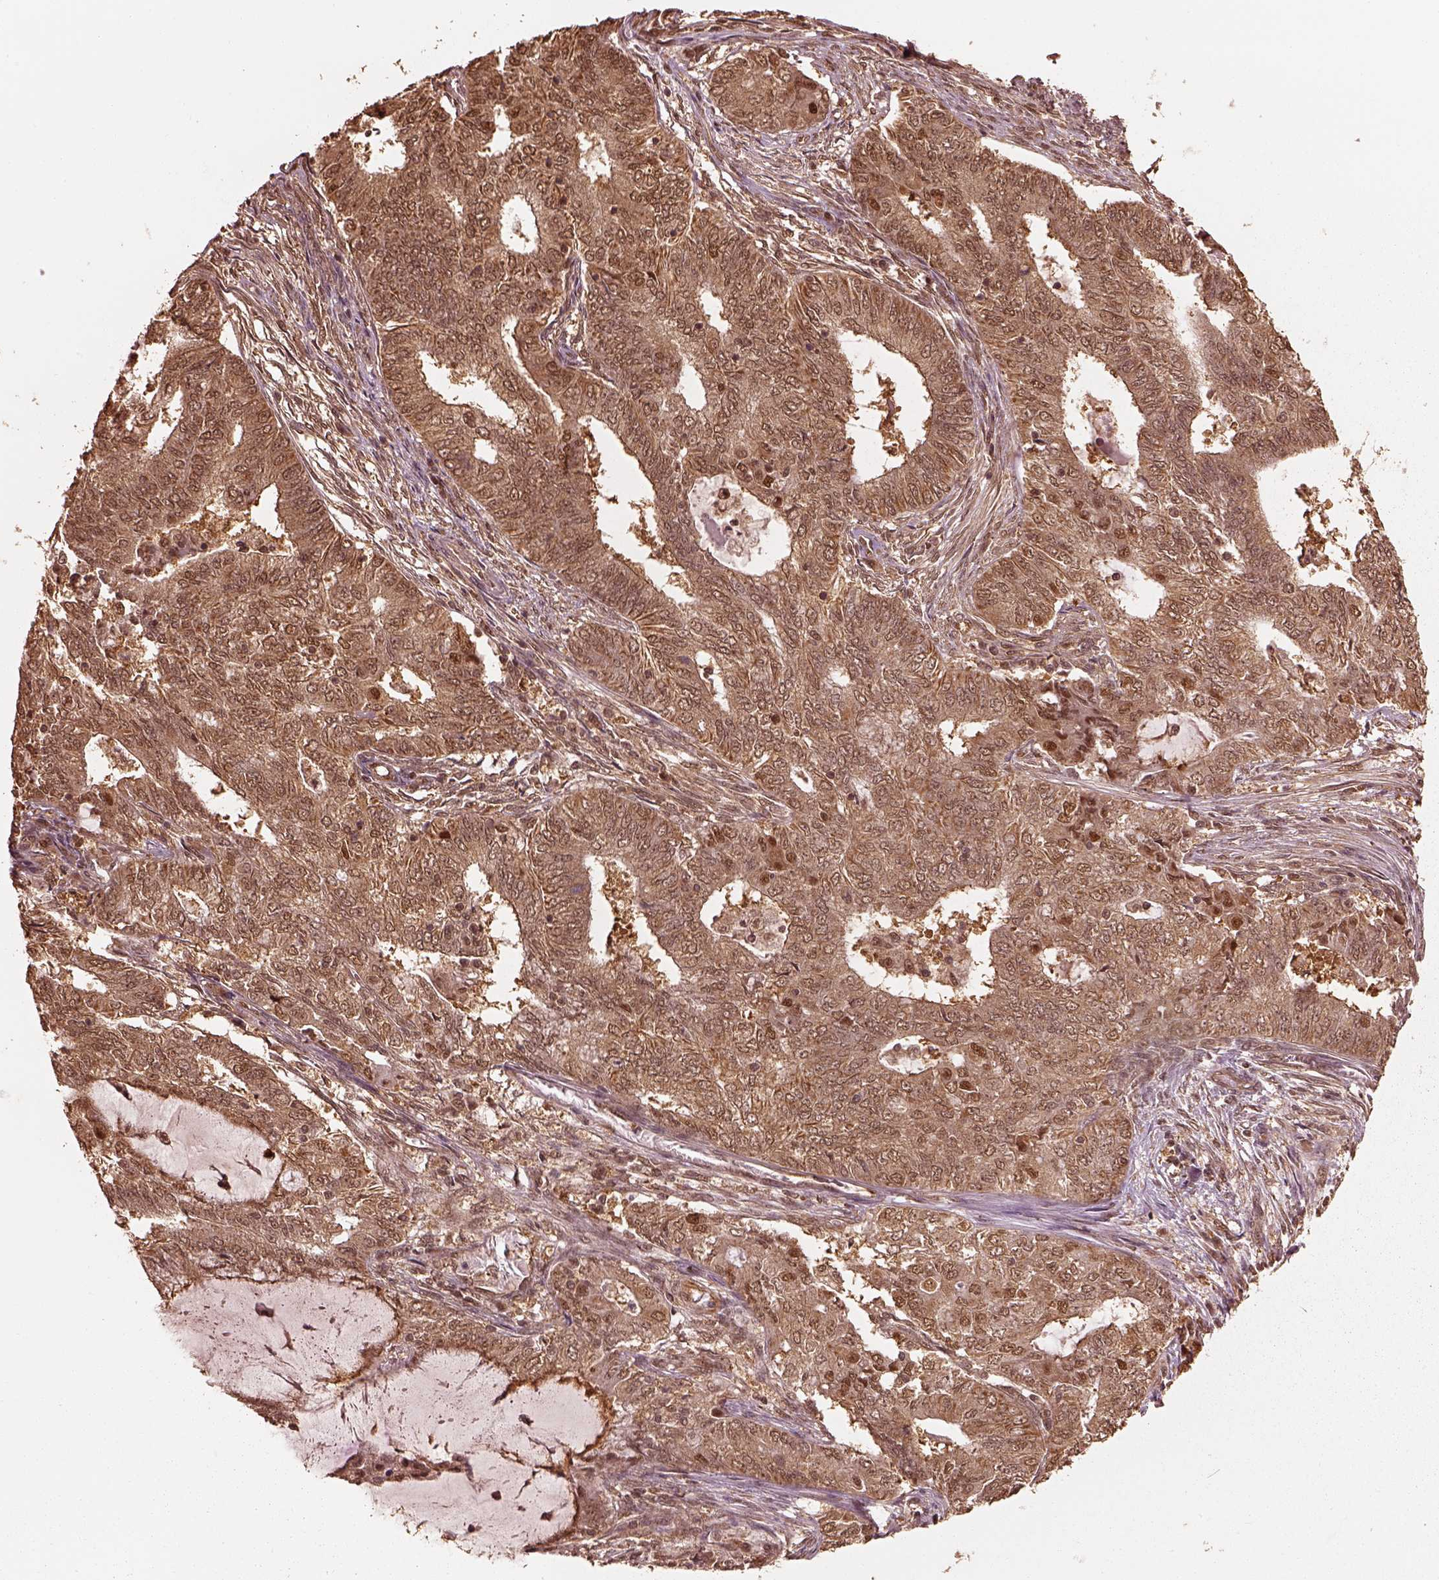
{"staining": {"intensity": "moderate", "quantity": "25%-75%", "location": "cytoplasmic/membranous,nuclear"}, "tissue": "endometrial cancer", "cell_type": "Tumor cells", "image_type": "cancer", "snomed": [{"axis": "morphology", "description": "Adenocarcinoma, NOS"}, {"axis": "topography", "description": "Endometrium"}], "caption": "Tumor cells show moderate cytoplasmic/membranous and nuclear staining in about 25%-75% of cells in endometrial cancer.", "gene": "PSMC5", "patient": {"sex": "female", "age": 62}}